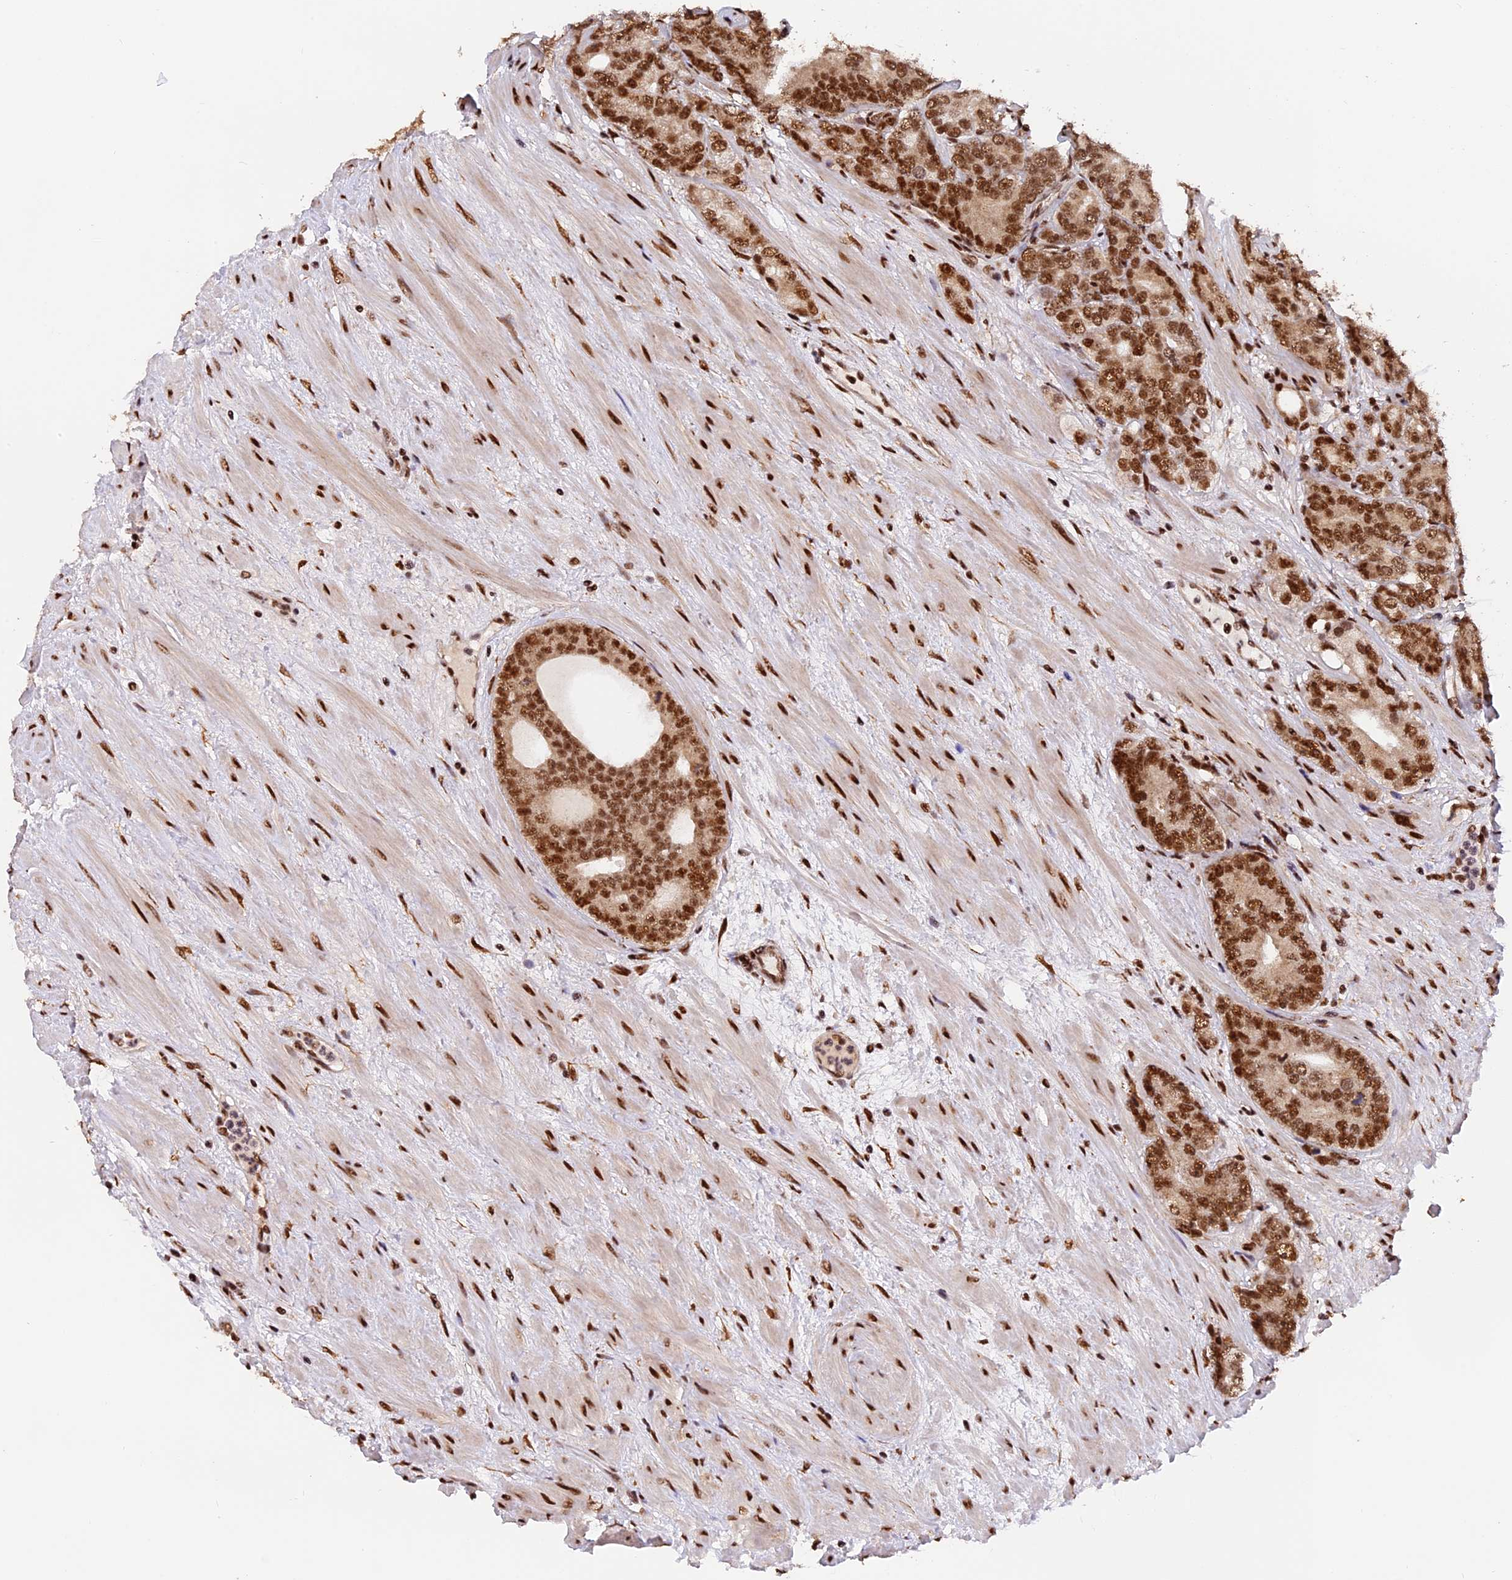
{"staining": {"intensity": "strong", "quantity": ">75%", "location": "nuclear"}, "tissue": "prostate cancer", "cell_type": "Tumor cells", "image_type": "cancer", "snomed": [{"axis": "morphology", "description": "Adenocarcinoma, High grade"}, {"axis": "topography", "description": "Prostate"}], "caption": "Human prostate cancer stained with a protein marker displays strong staining in tumor cells.", "gene": "RAMAC", "patient": {"sex": "male", "age": 64}}